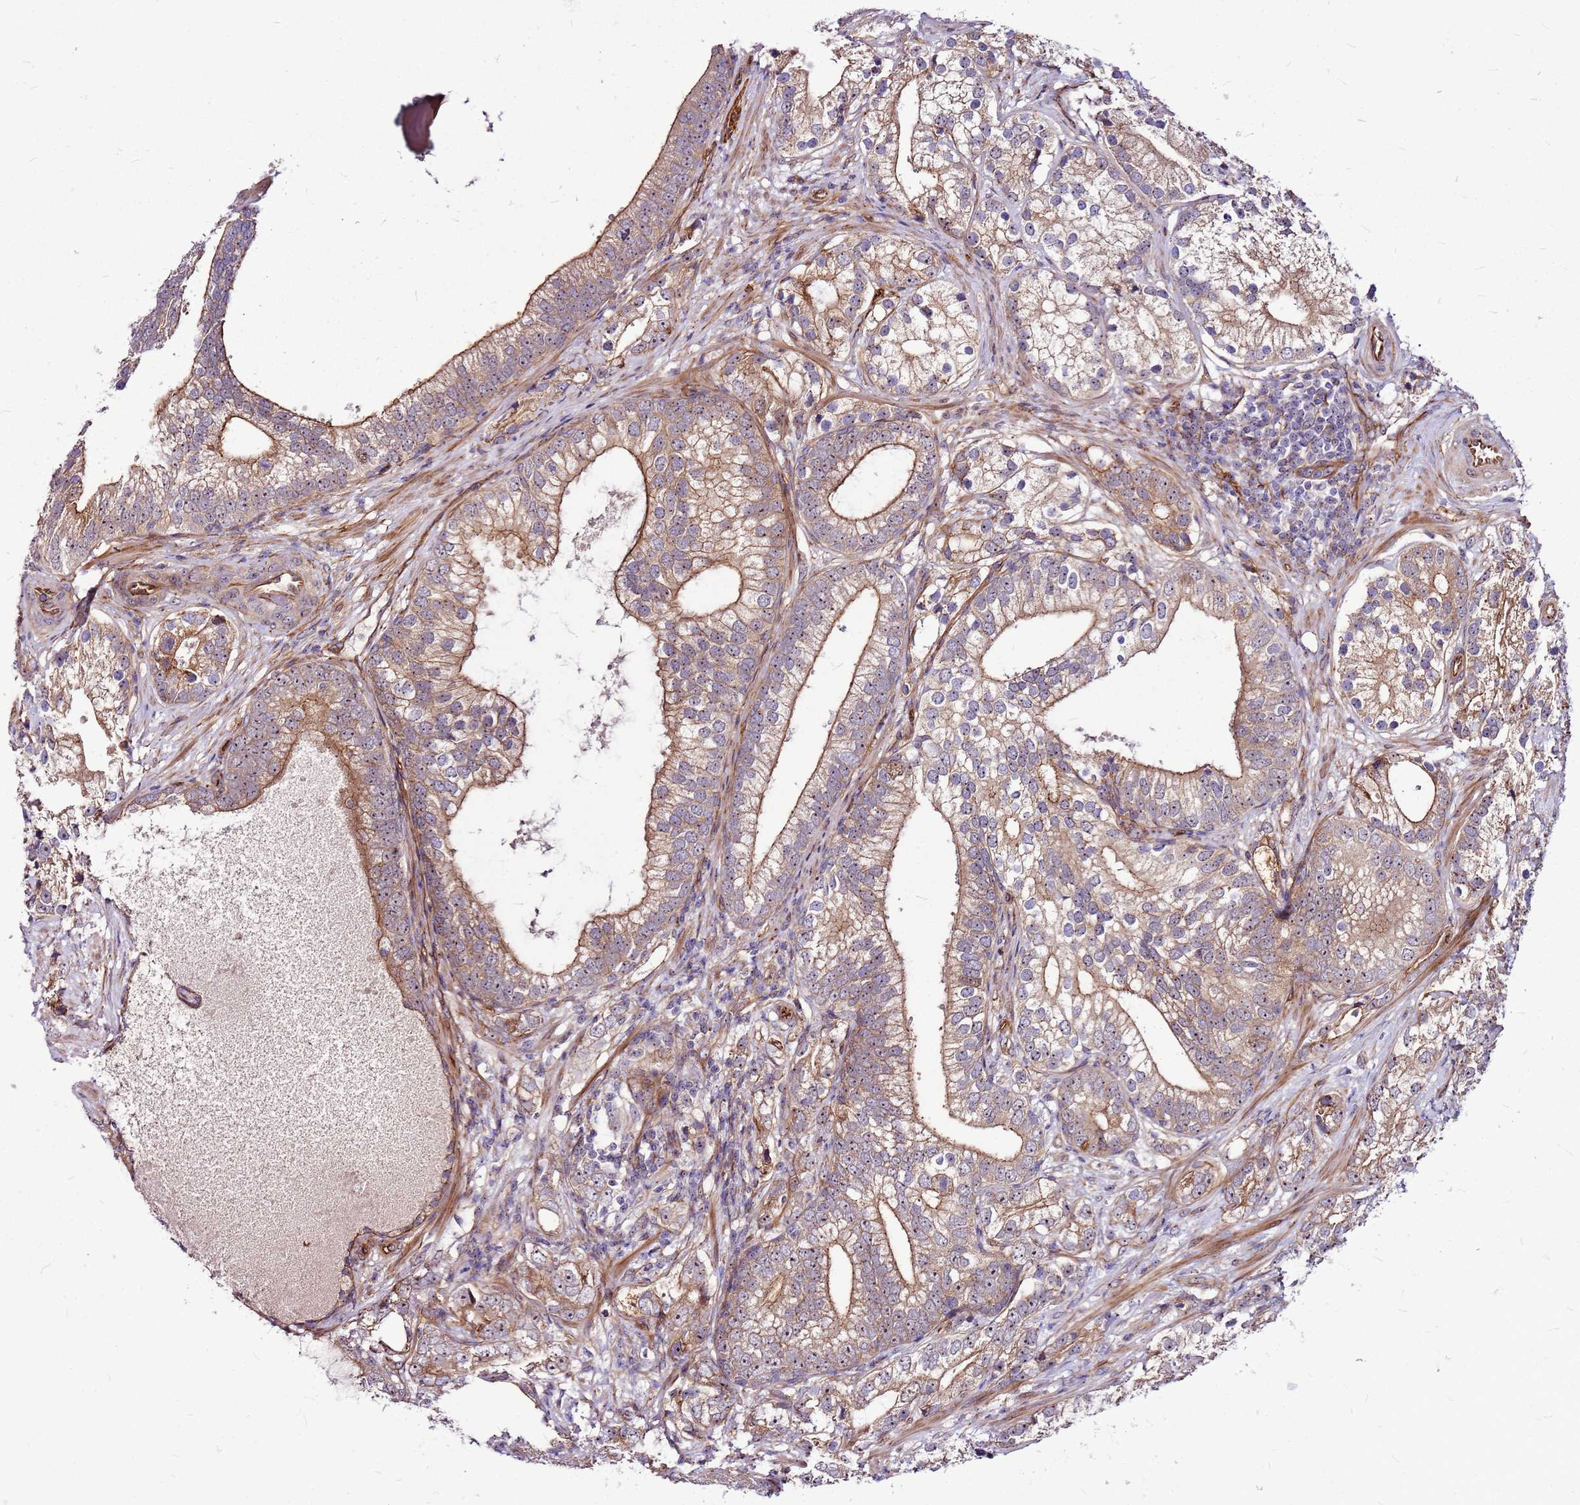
{"staining": {"intensity": "moderate", "quantity": ">75%", "location": "cytoplasmic/membranous"}, "tissue": "prostate cancer", "cell_type": "Tumor cells", "image_type": "cancer", "snomed": [{"axis": "morphology", "description": "Adenocarcinoma, High grade"}, {"axis": "topography", "description": "Prostate"}], "caption": "Protein analysis of prostate cancer tissue shows moderate cytoplasmic/membranous positivity in approximately >75% of tumor cells.", "gene": "TOPAZ1", "patient": {"sex": "male", "age": 75}}